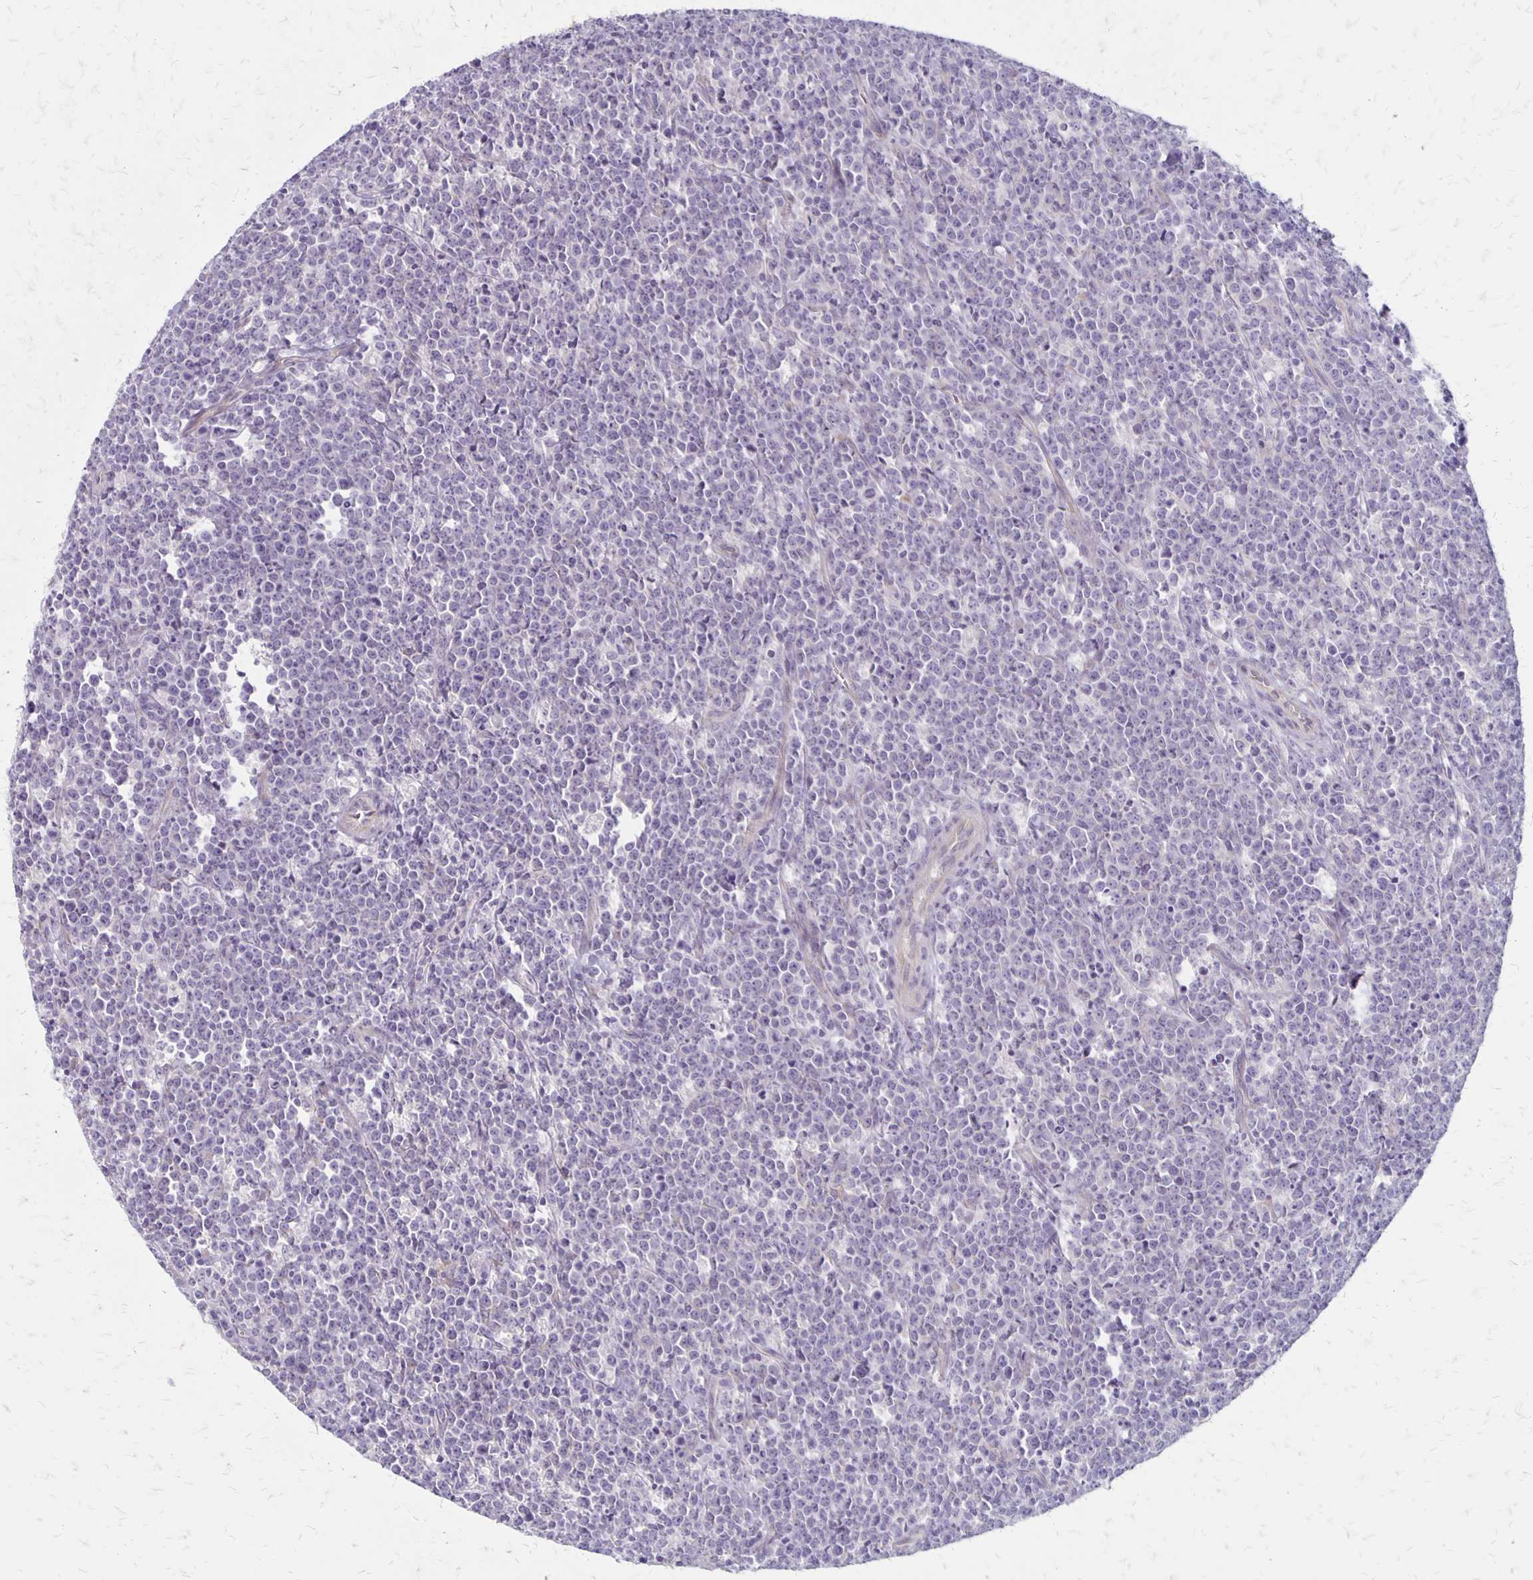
{"staining": {"intensity": "negative", "quantity": "none", "location": "none"}, "tissue": "lymphoma", "cell_type": "Tumor cells", "image_type": "cancer", "snomed": [{"axis": "morphology", "description": "Malignant lymphoma, non-Hodgkin's type, High grade"}, {"axis": "topography", "description": "Small intestine"}], "caption": "This is an immunohistochemistry micrograph of high-grade malignant lymphoma, non-Hodgkin's type. There is no positivity in tumor cells.", "gene": "HOMER1", "patient": {"sex": "female", "age": 56}}